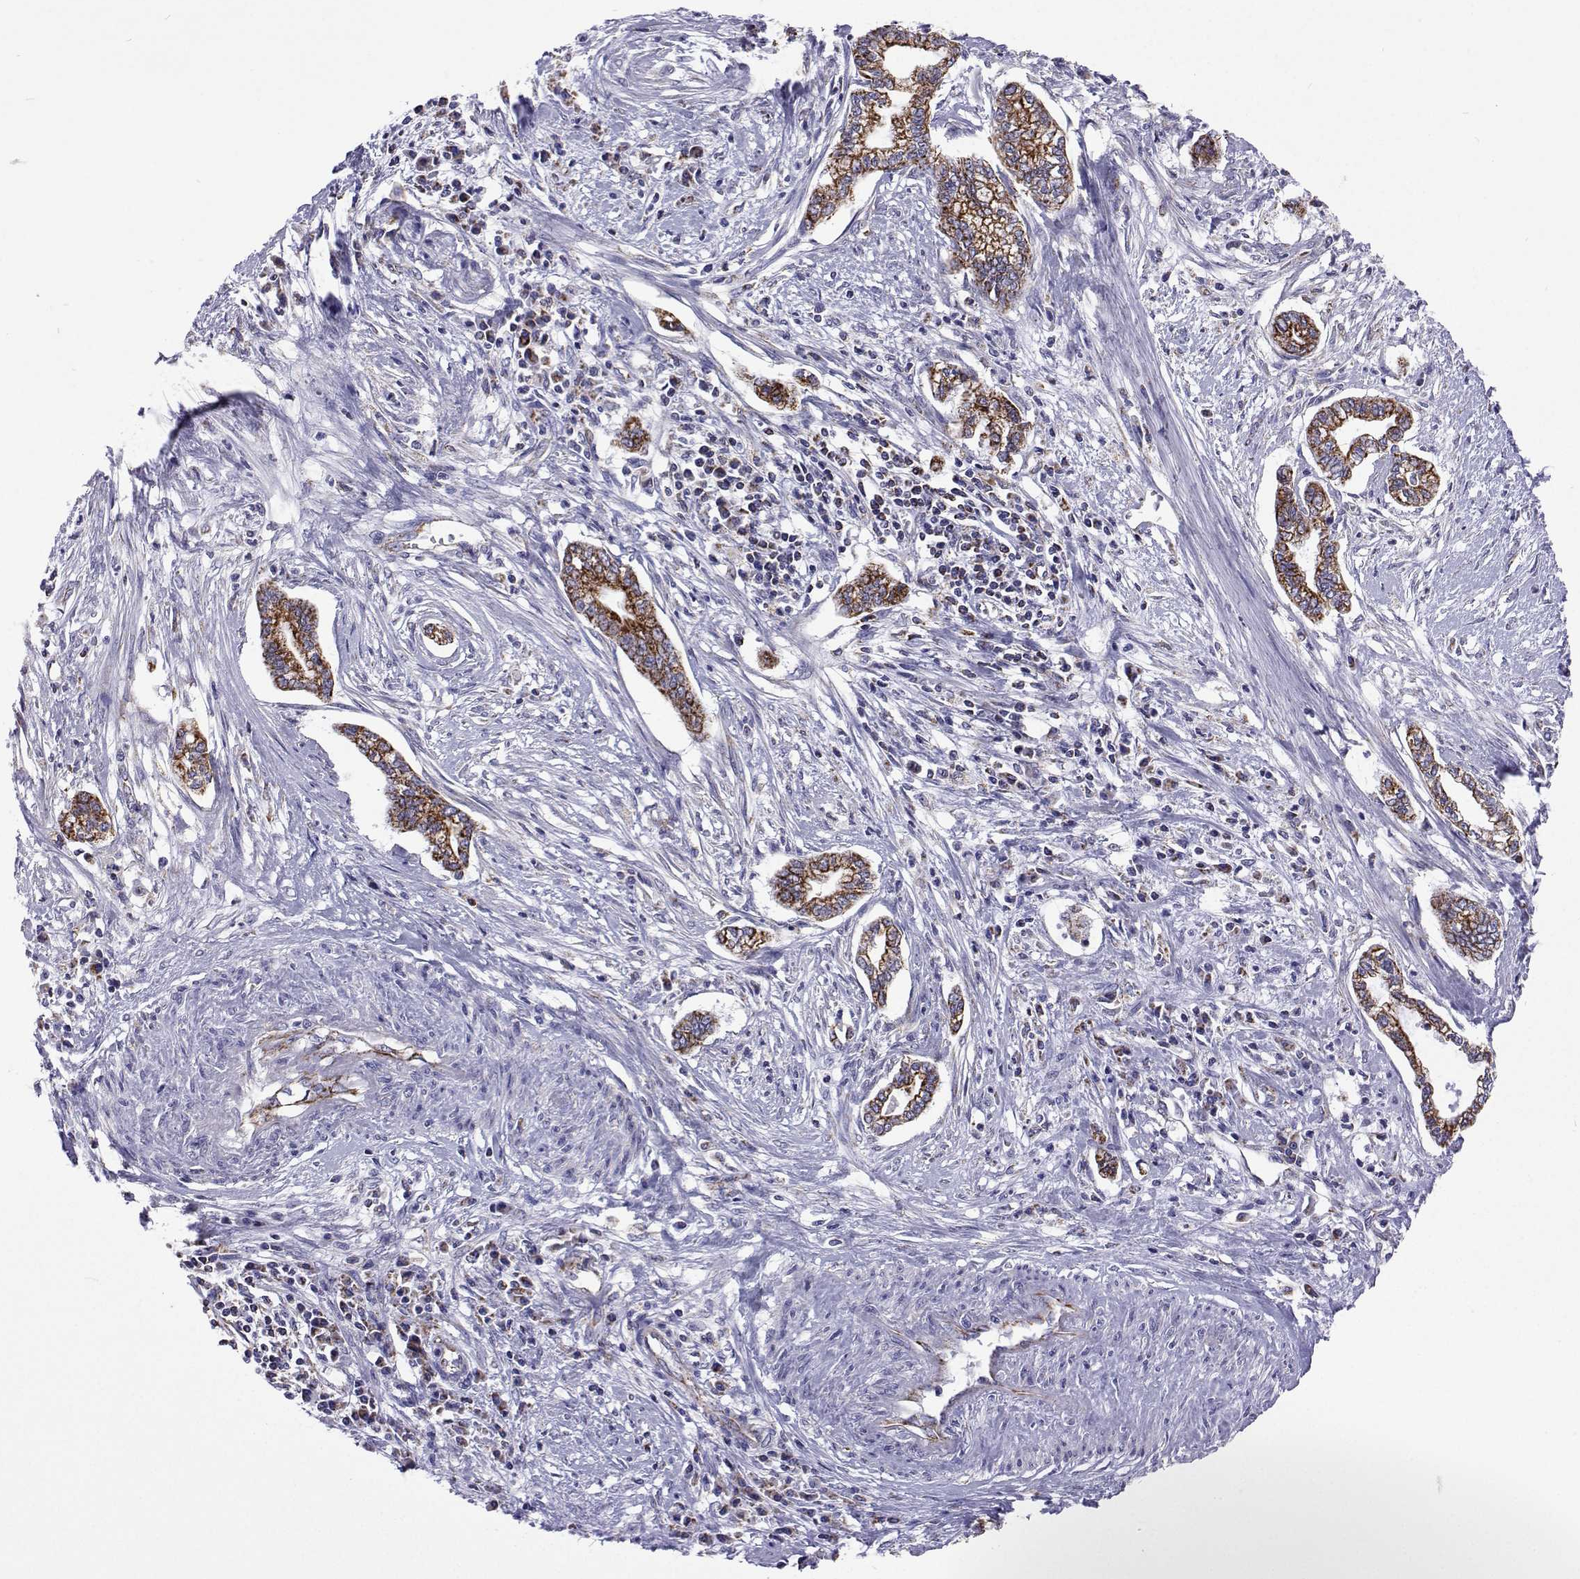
{"staining": {"intensity": "moderate", "quantity": ">75%", "location": "cytoplasmic/membranous"}, "tissue": "cervical cancer", "cell_type": "Tumor cells", "image_type": "cancer", "snomed": [{"axis": "morphology", "description": "Adenocarcinoma, NOS"}, {"axis": "topography", "description": "Cervix"}], "caption": "Immunohistochemical staining of adenocarcinoma (cervical) demonstrates medium levels of moderate cytoplasmic/membranous expression in approximately >75% of tumor cells. (Stains: DAB in brown, nuclei in blue, Microscopy: brightfield microscopy at high magnification).", "gene": "MCCC2", "patient": {"sex": "female", "age": 62}}